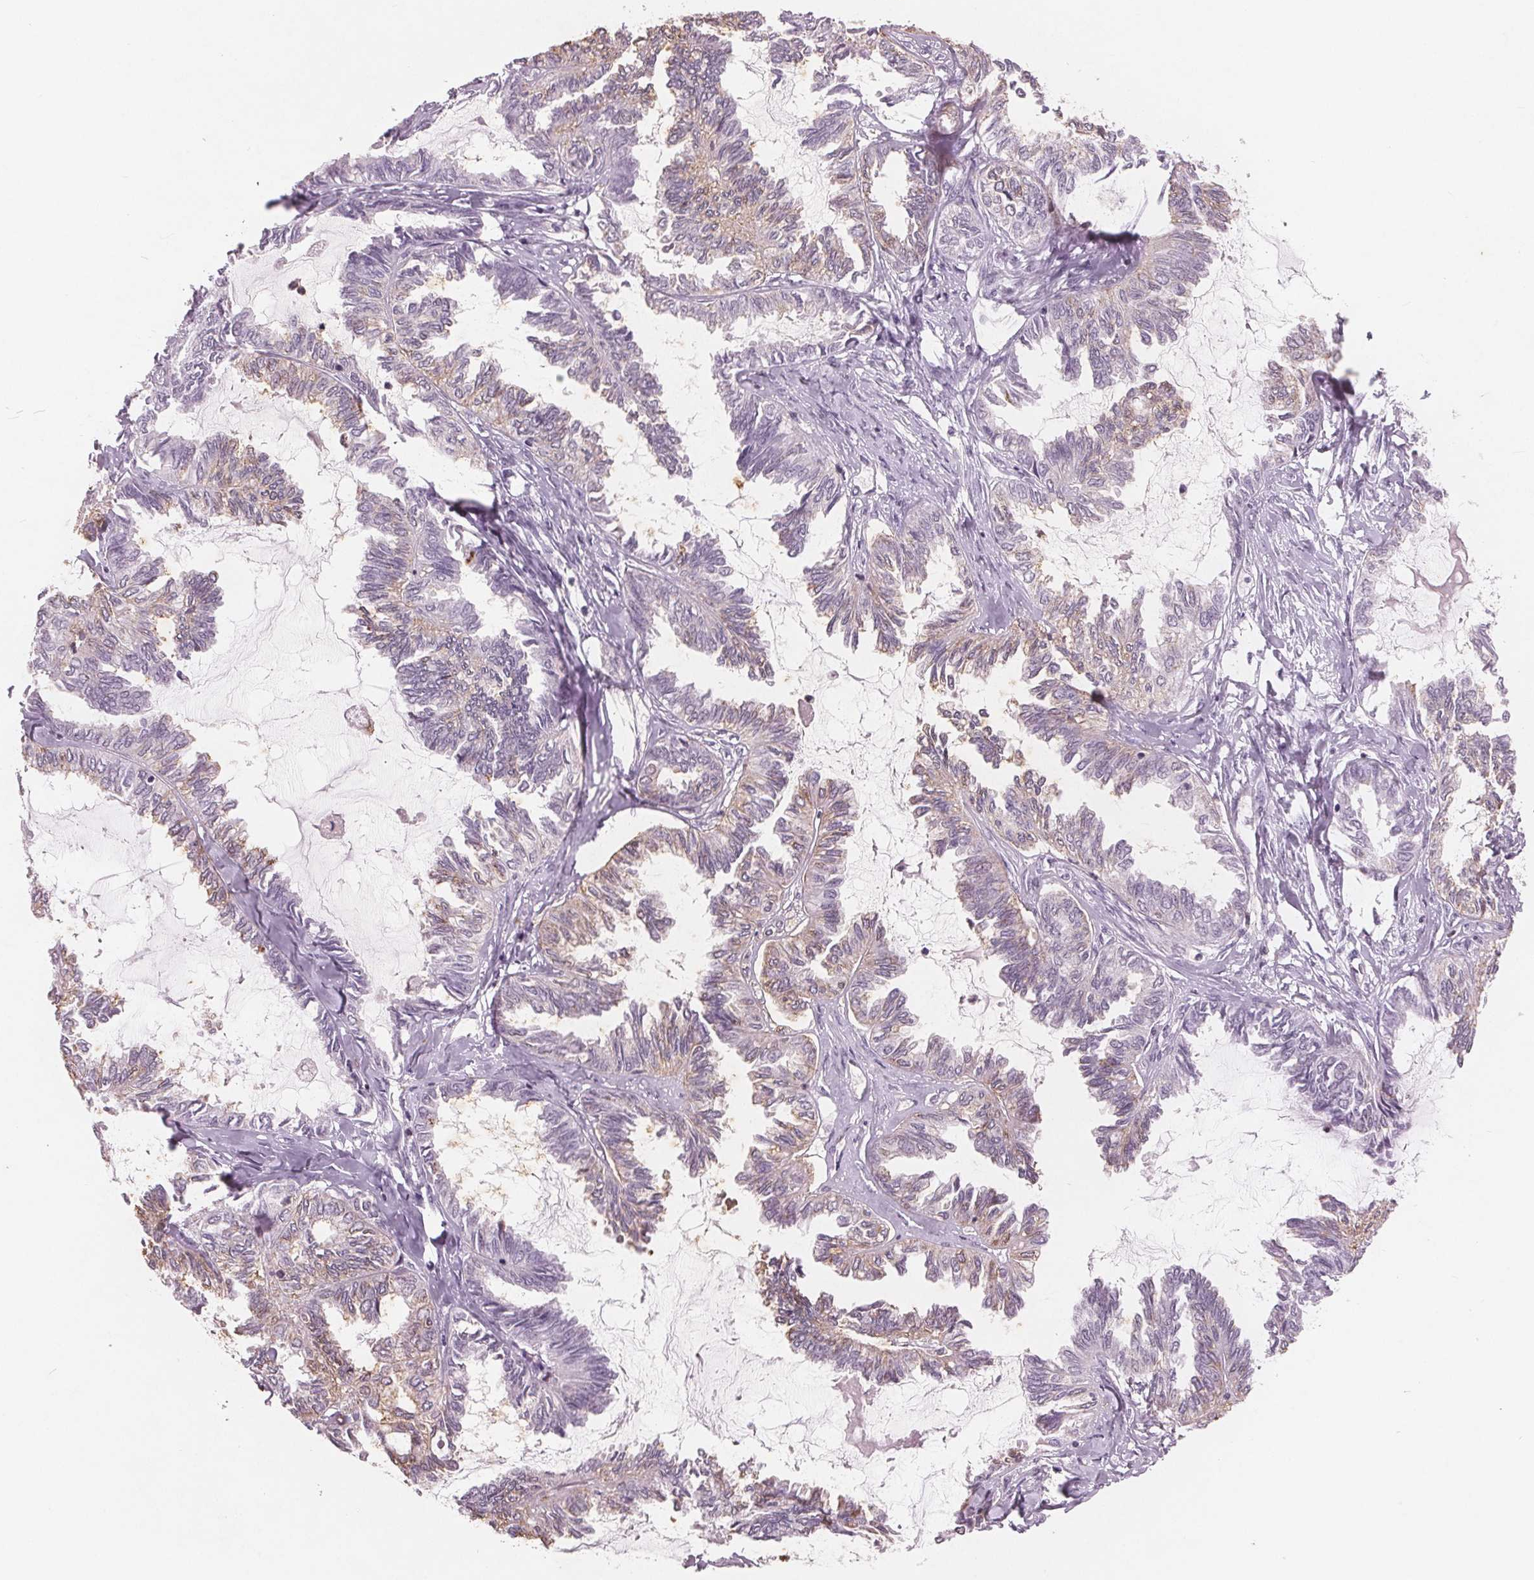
{"staining": {"intensity": "negative", "quantity": "none", "location": "none"}, "tissue": "ovarian cancer", "cell_type": "Tumor cells", "image_type": "cancer", "snomed": [{"axis": "morphology", "description": "Carcinoma, endometroid"}, {"axis": "topography", "description": "Ovary"}], "caption": "High magnification brightfield microscopy of ovarian endometroid carcinoma stained with DAB (3,3'-diaminobenzidine) (brown) and counterstained with hematoxylin (blue): tumor cells show no significant expression.", "gene": "PTPN14", "patient": {"sex": "female", "age": 70}}